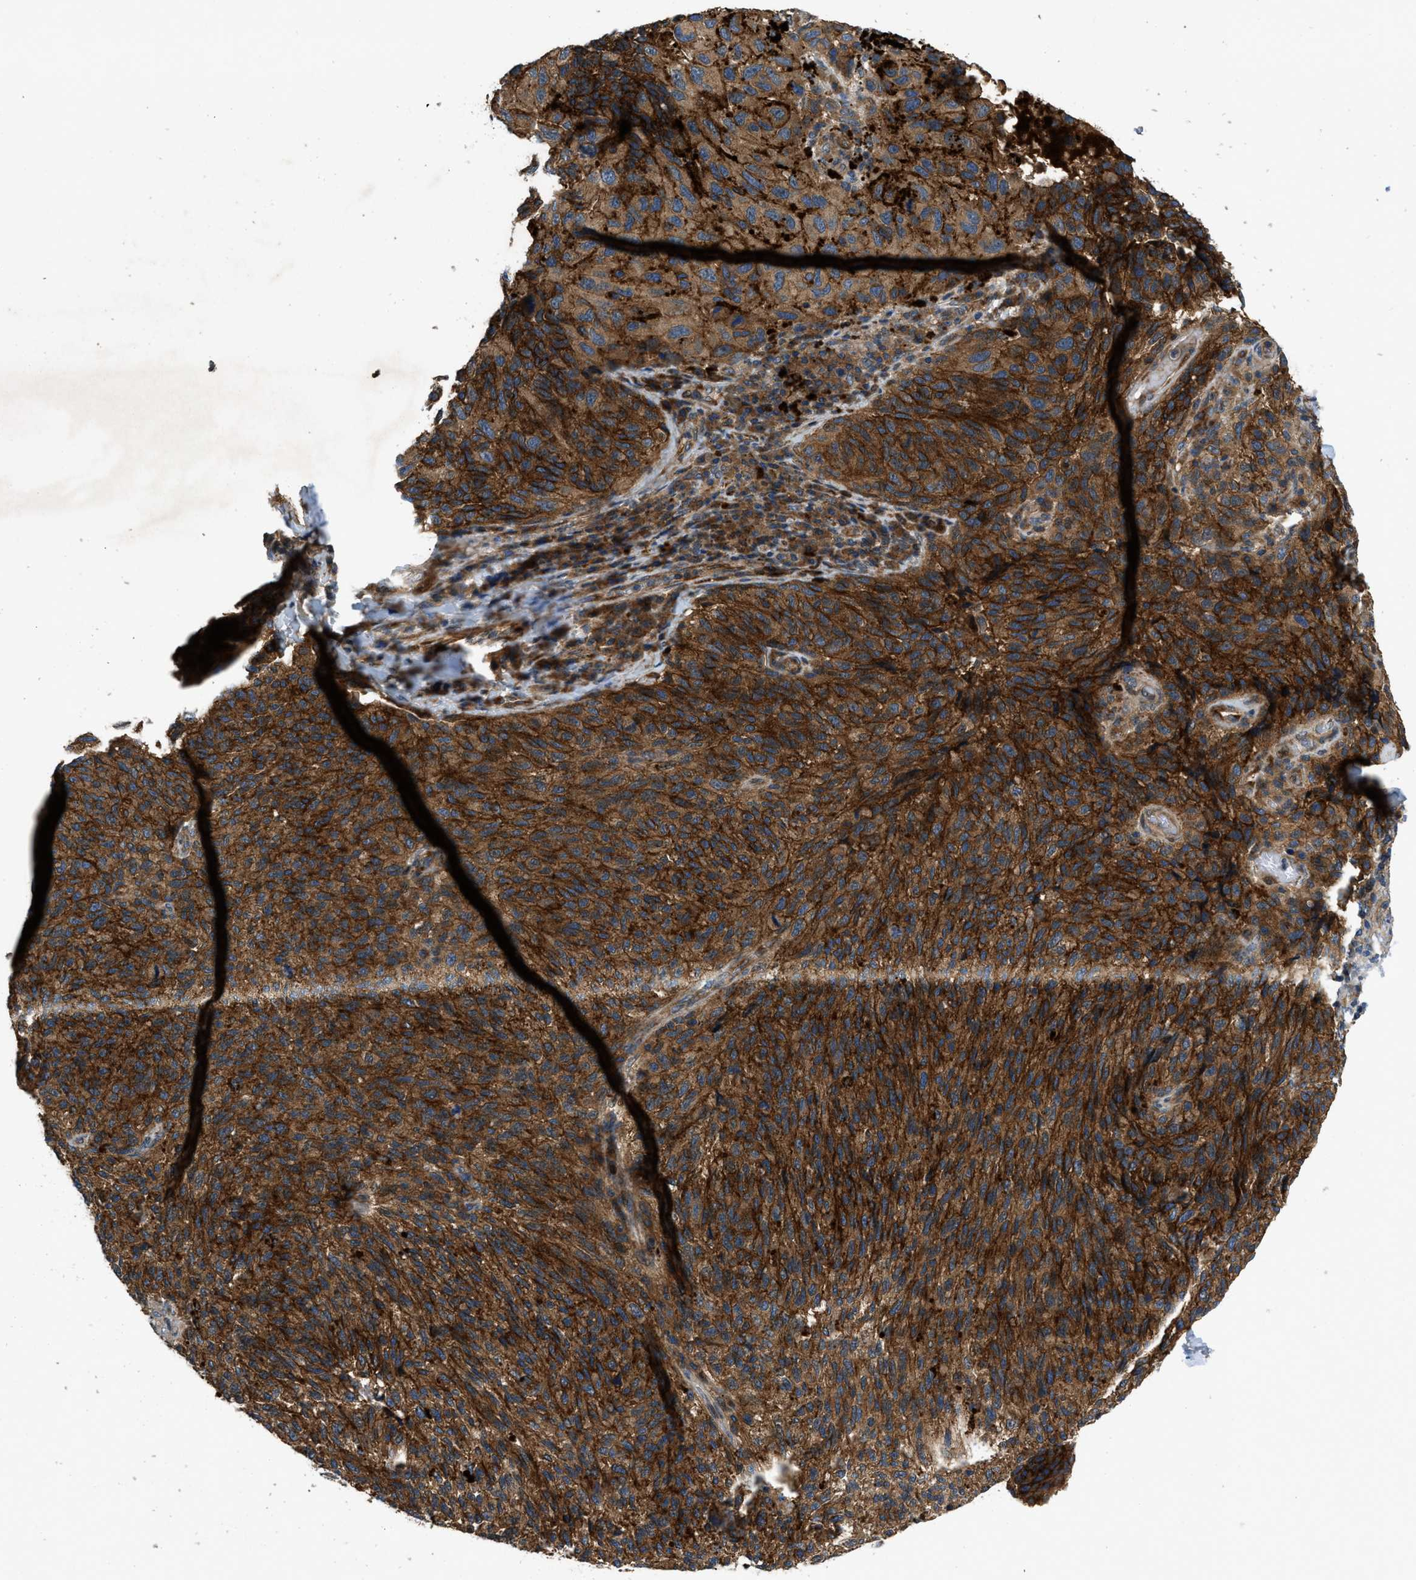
{"staining": {"intensity": "strong", "quantity": ">75%", "location": "cytoplasmic/membranous"}, "tissue": "melanoma", "cell_type": "Tumor cells", "image_type": "cancer", "snomed": [{"axis": "morphology", "description": "Malignant melanoma, NOS"}, {"axis": "topography", "description": "Skin"}], "caption": "Immunohistochemistry (IHC) staining of melanoma, which shows high levels of strong cytoplasmic/membranous expression in approximately >75% of tumor cells indicating strong cytoplasmic/membranous protein expression. The staining was performed using DAB (3,3'-diaminobenzidine) (brown) for protein detection and nuclei were counterstained in hematoxylin (blue).", "gene": "CNNM3", "patient": {"sex": "female", "age": 73}}